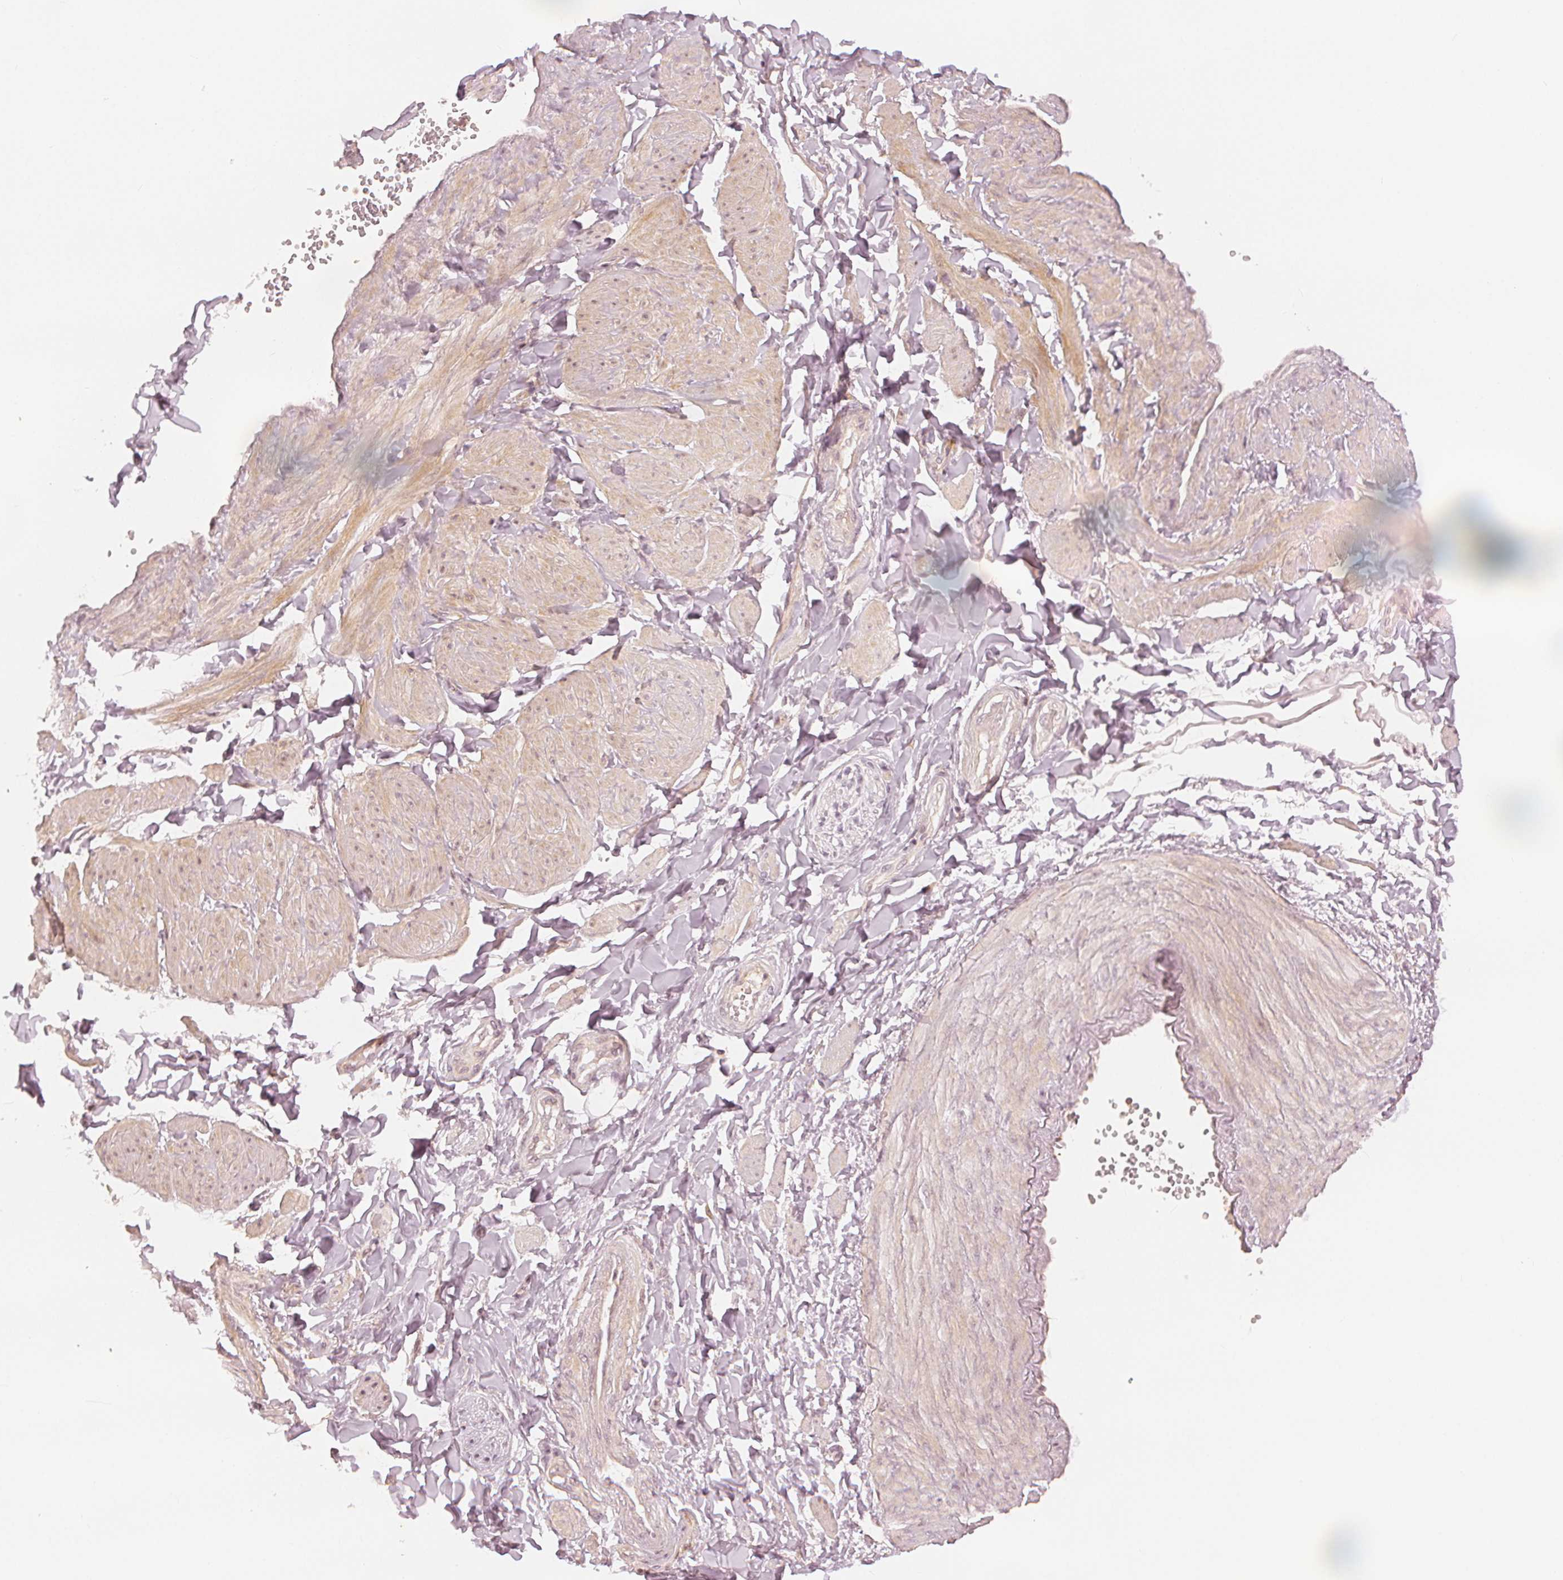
{"staining": {"intensity": "negative", "quantity": "none", "location": "none"}, "tissue": "adipose tissue", "cell_type": "Adipocytes", "image_type": "normal", "snomed": [{"axis": "morphology", "description": "Normal tissue, NOS"}, {"axis": "topography", "description": "Epididymis"}, {"axis": "topography", "description": "Peripheral nerve tissue"}], "caption": "Human adipose tissue stained for a protein using immunohistochemistry (IHC) exhibits no positivity in adipocytes.", "gene": "SLC34A1", "patient": {"sex": "male", "age": 32}}